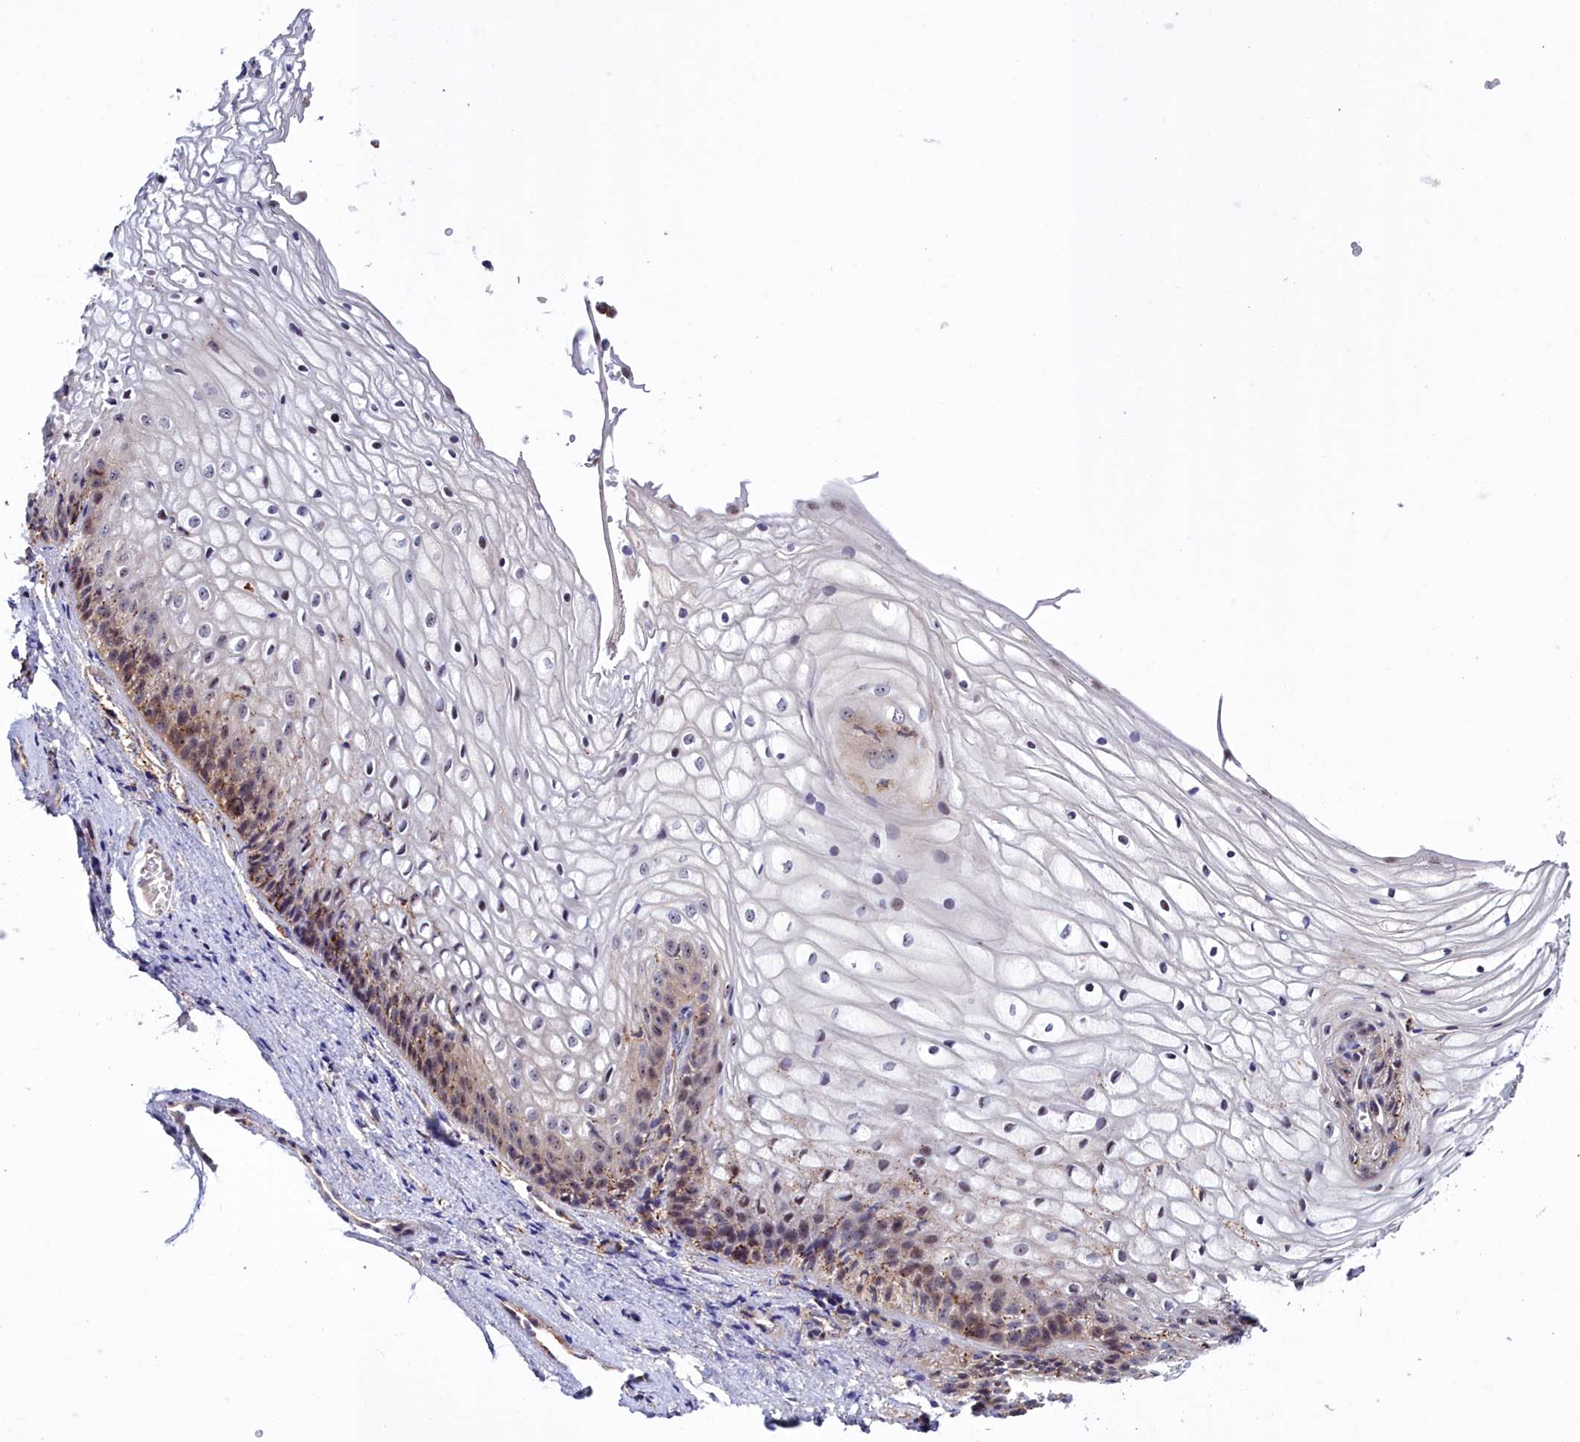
{"staining": {"intensity": "weak", "quantity": "<25%", "location": "nuclear"}, "tissue": "vagina", "cell_type": "Squamous epithelial cells", "image_type": "normal", "snomed": [{"axis": "morphology", "description": "Normal tissue, NOS"}, {"axis": "topography", "description": "Vagina"}], "caption": "Vagina was stained to show a protein in brown. There is no significant staining in squamous epithelial cells. (DAB immunohistochemistry visualized using brightfield microscopy, high magnification).", "gene": "NEURL4", "patient": {"sex": "female", "age": 34}}